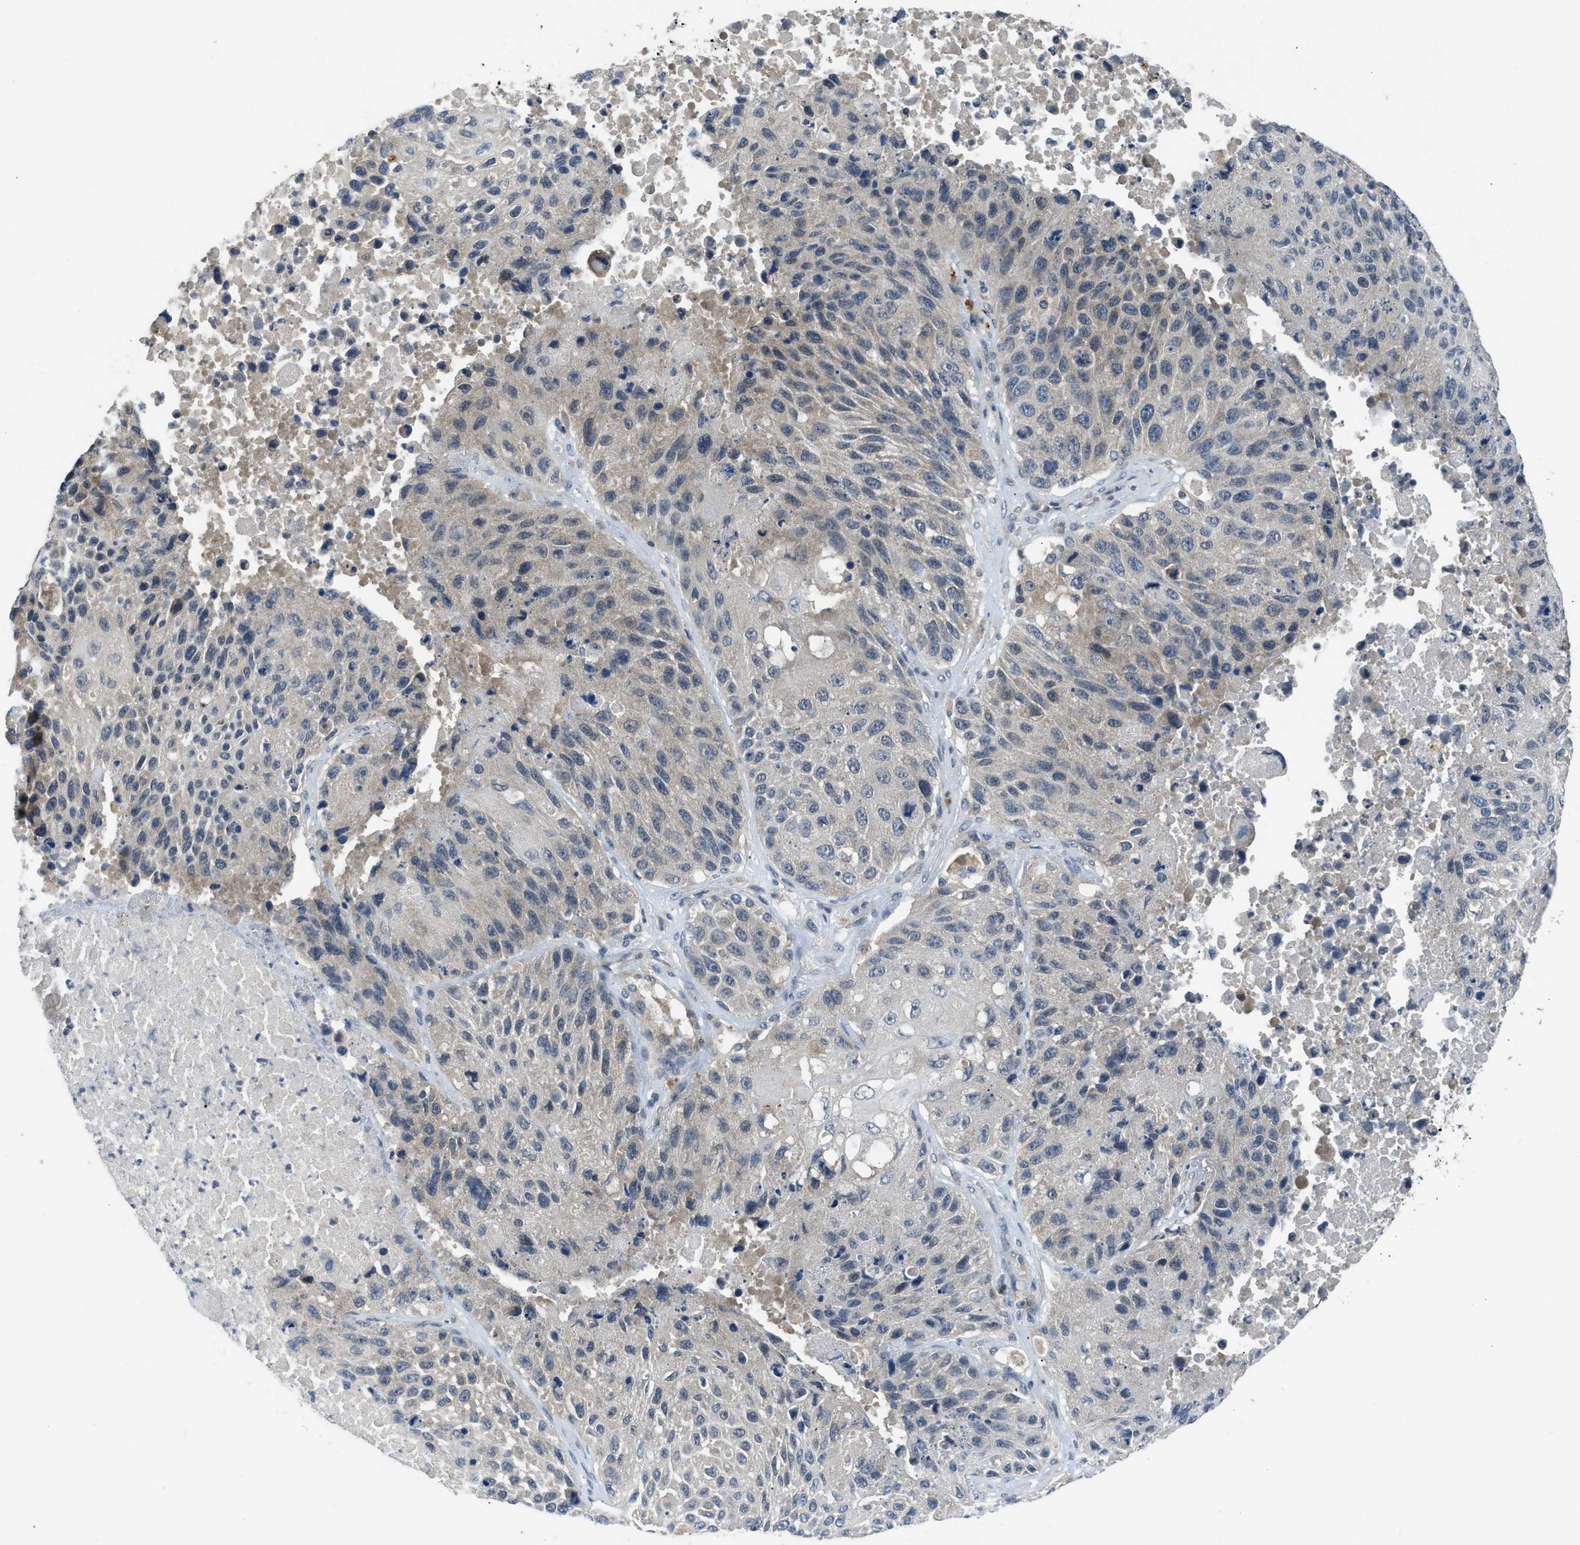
{"staining": {"intensity": "weak", "quantity": "<25%", "location": "cytoplasmic/membranous"}, "tissue": "lung cancer", "cell_type": "Tumor cells", "image_type": "cancer", "snomed": [{"axis": "morphology", "description": "Squamous cell carcinoma, NOS"}, {"axis": "topography", "description": "Lung"}], "caption": "Squamous cell carcinoma (lung) stained for a protein using immunohistochemistry shows no expression tumor cells.", "gene": "PDE7A", "patient": {"sex": "male", "age": 61}}